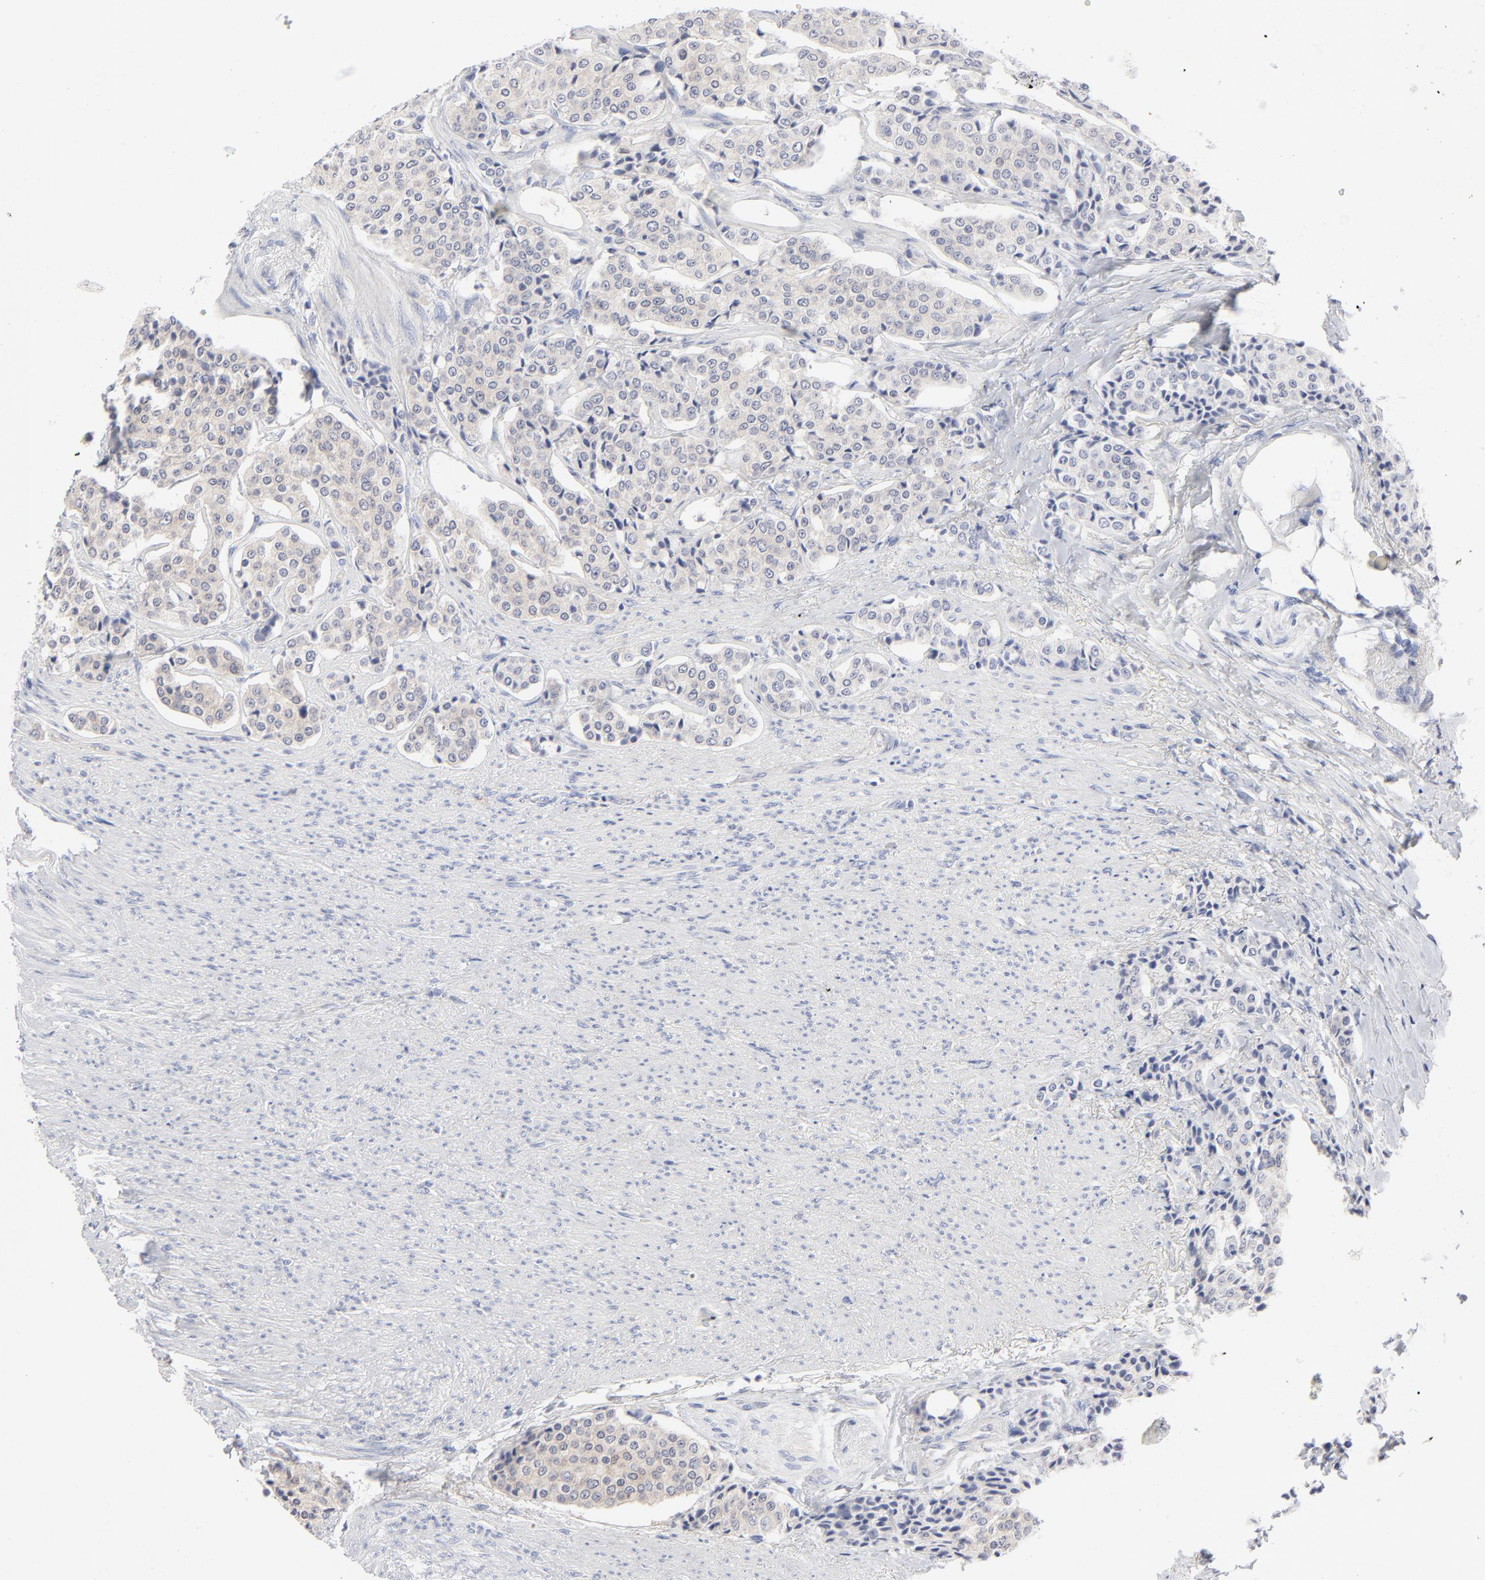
{"staining": {"intensity": "weak", "quantity": ">75%", "location": "cytoplasmic/membranous"}, "tissue": "carcinoid", "cell_type": "Tumor cells", "image_type": "cancer", "snomed": [{"axis": "morphology", "description": "Carcinoid, malignant, NOS"}, {"axis": "topography", "description": "Colon"}], "caption": "The immunohistochemical stain highlights weak cytoplasmic/membranous positivity in tumor cells of malignant carcinoid tissue.", "gene": "ARRB1", "patient": {"sex": "female", "age": 61}}